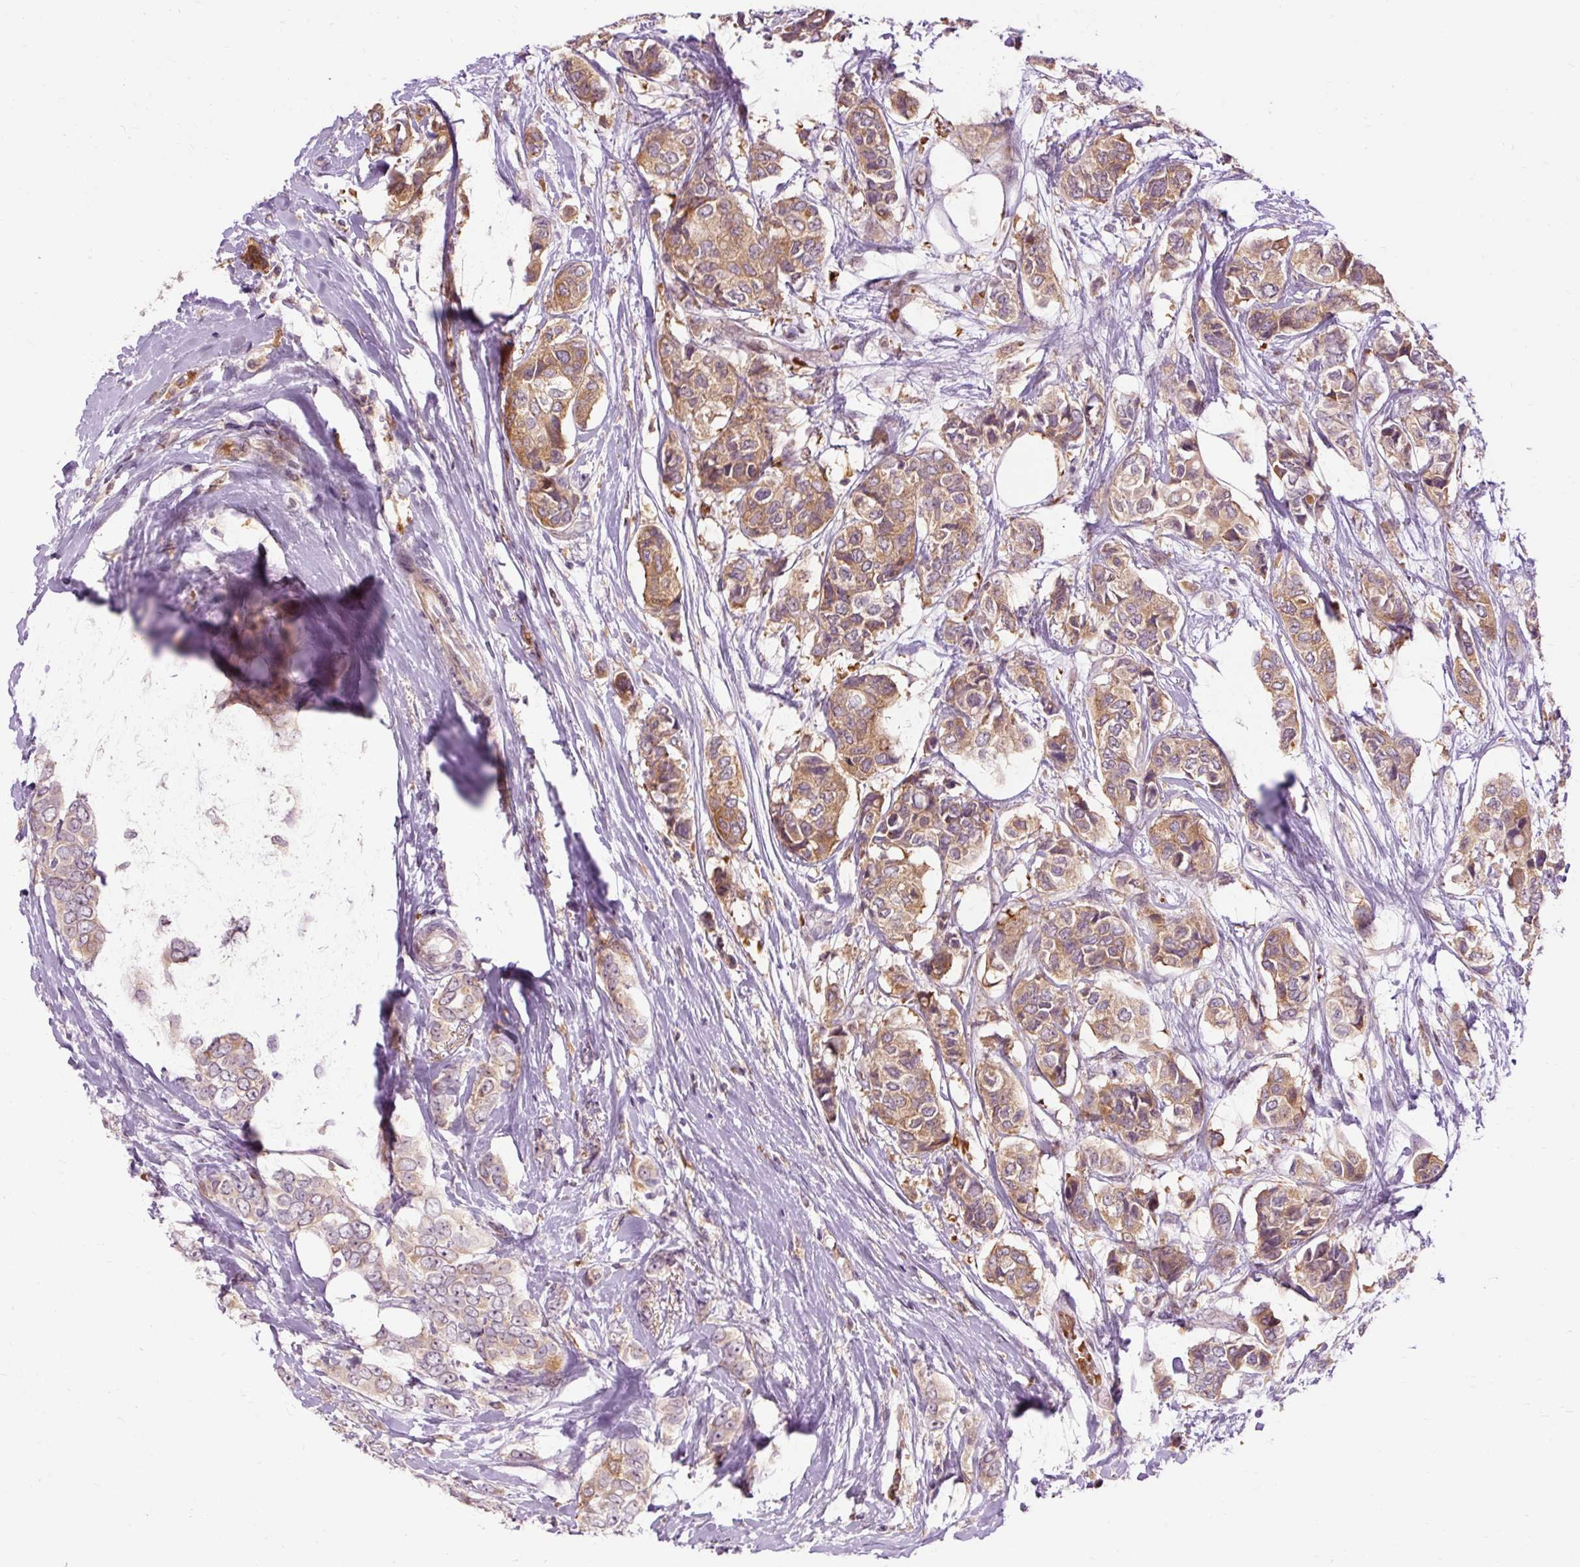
{"staining": {"intensity": "moderate", "quantity": ">75%", "location": "cytoplasmic/membranous"}, "tissue": "breast cancer", "cell_type": "Tumor cells", "image_type": "cancer", "snomed": [{"axis": "morphology", "description": "Lobular carcinoma"}, {"axis": "topography", "description": "Breast"}], "caption": "This micrograph displays immunohistochemistry (IHC) staining of breast cancer (lobular carcinoma), with medium moderate cytoplasmic/membranous staining in about >75% of tumor cells.", "gene": "CEBPZ", "patient": {"sex": "female", "age": 51}}